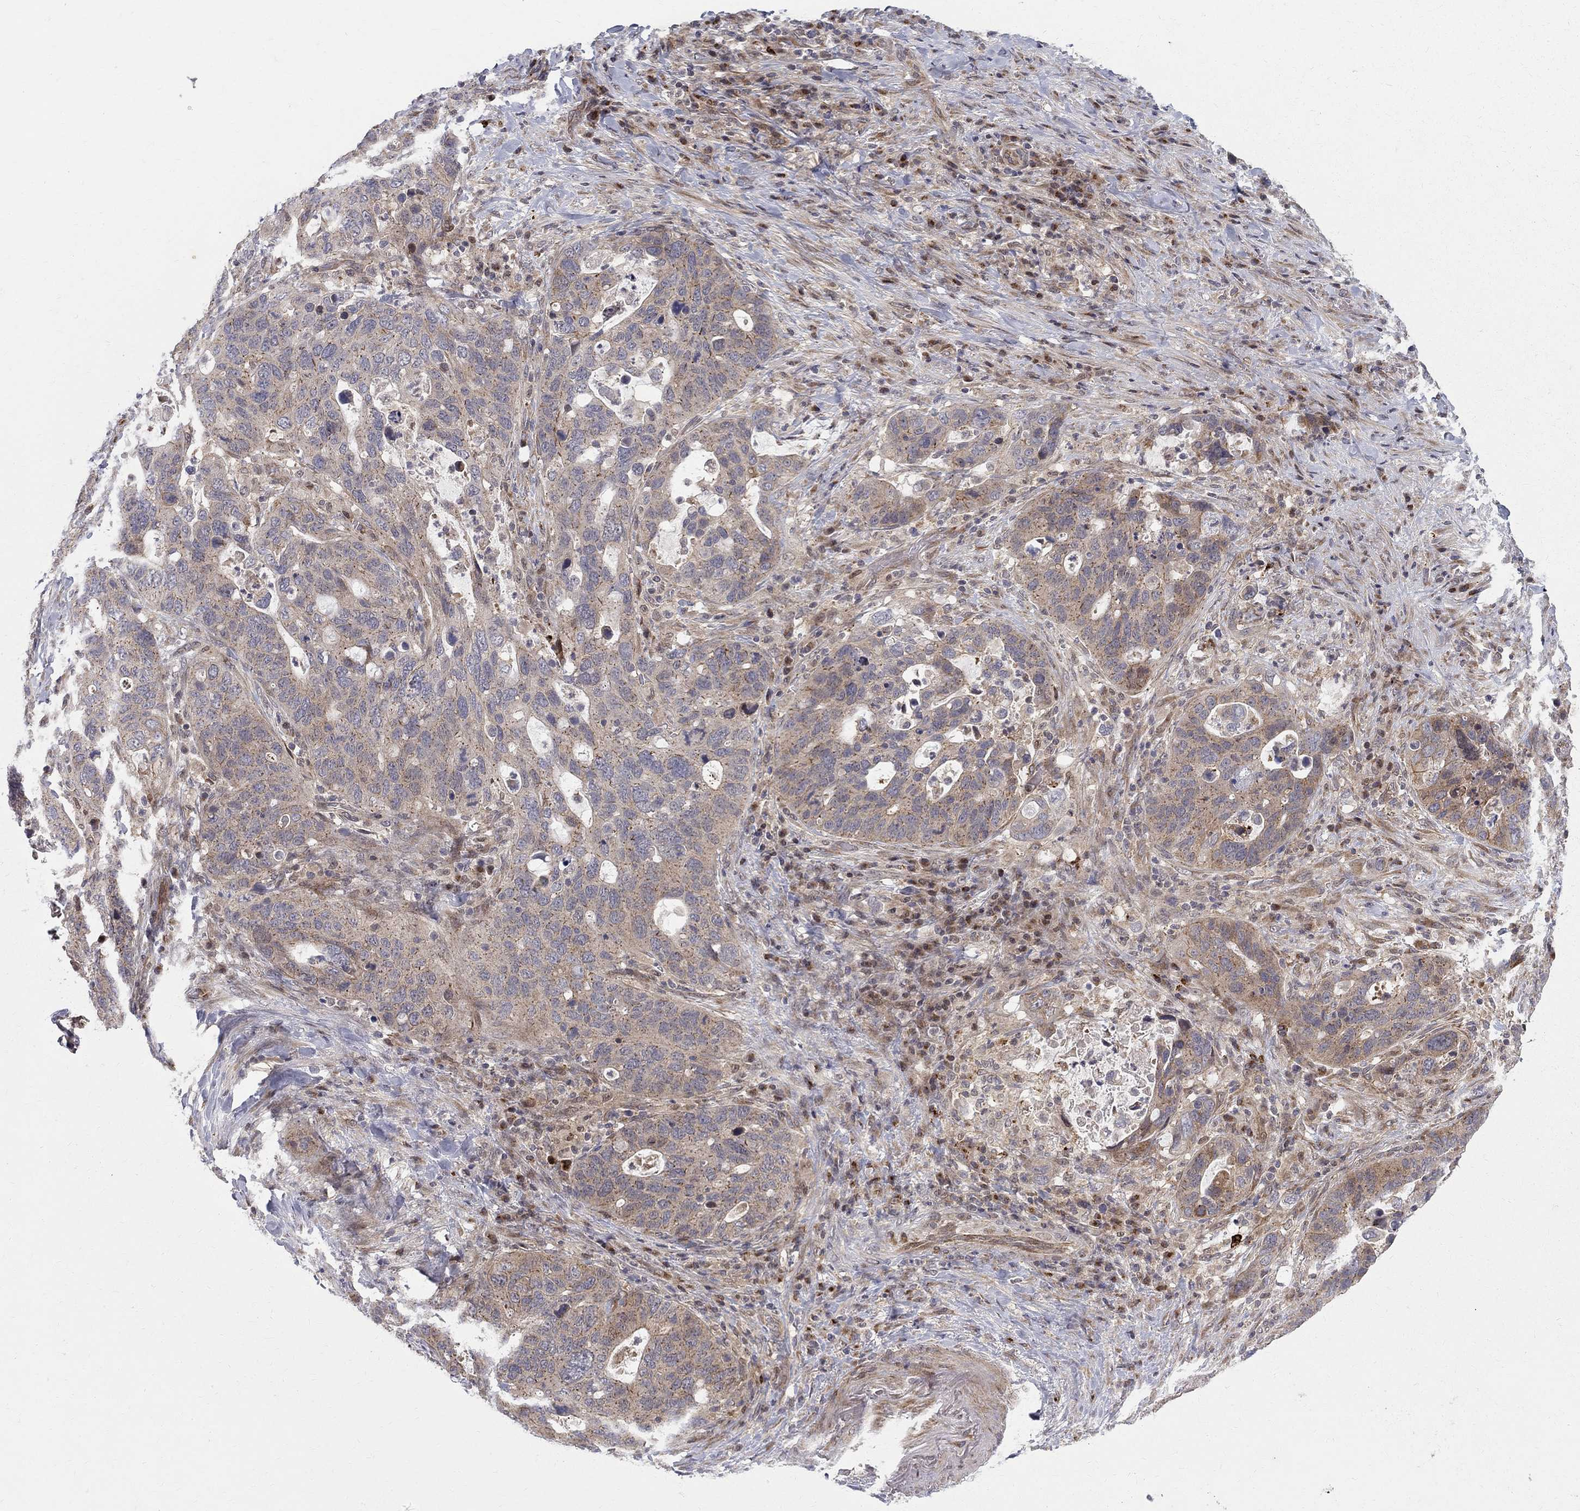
{"staining": {"intensity": "moderate", "quantity": ">75%", "location": "cytoplasmic/membranous"}, "tissue": "stomach cancer", "cell_type": "Tumor cells", "image_type": "cancer", "snomed": [{"axis": "morphology", "description": "Adenocarcinoma, NOS"}, {"axis": "topography", "description": "Stomach"}], "caption": "Tumor cells show moderate cytoplasmic/membranous positivity in about >75% of cells in stomach cancer (adenocarcinoma).", "gene": "WDR19", "patient": {"sex": "male", "age": 54}}